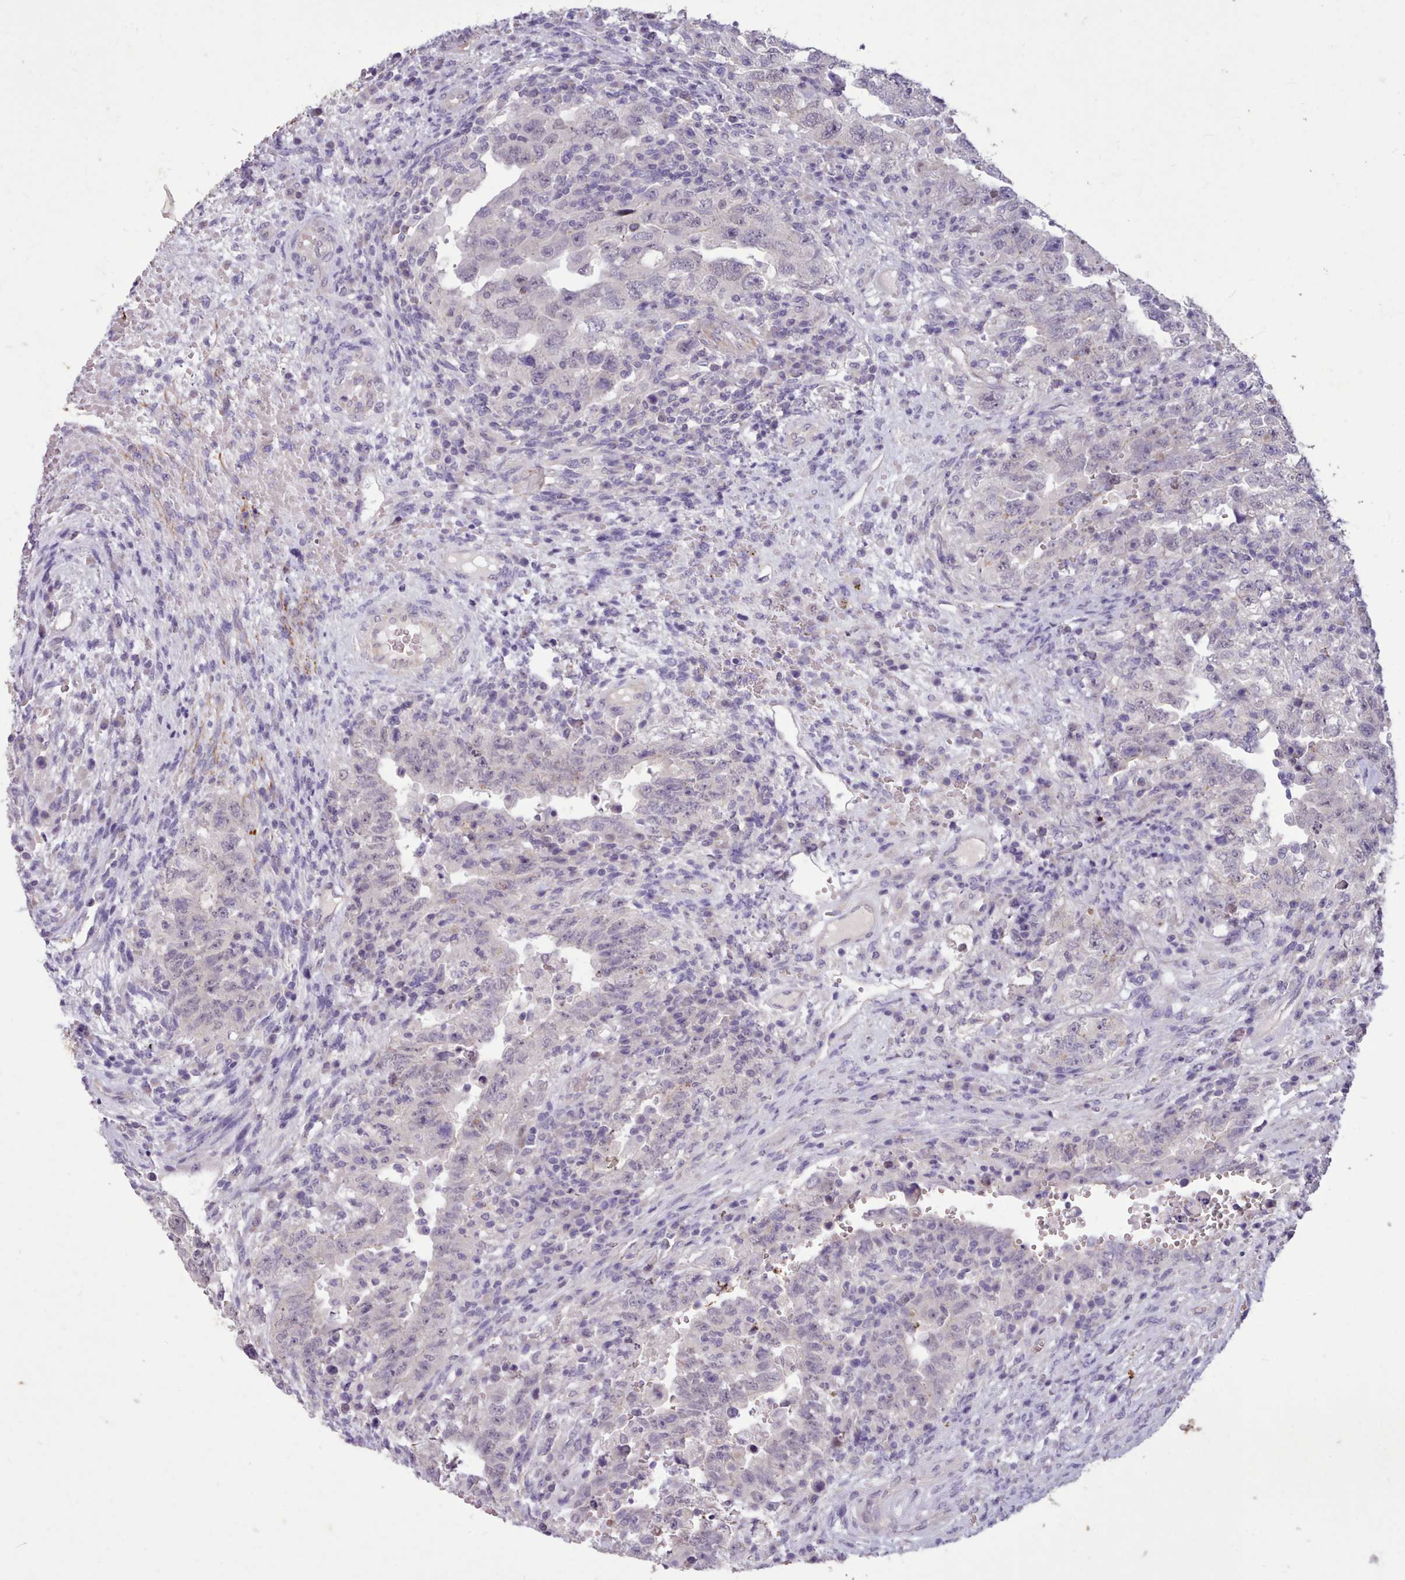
{"staining": {"intensity": "negative", "quantity": "none", "location": "none"}, "tissue": "testis cancer", "cell_type": "Tumor cells", "image_type": "cancer", "snomed": [{"axis": "morphology", "description": "Carcinoma, Embryonal, NOS"}, {"axis": "topography", "description": "Testis"}], "caption": "This is an IHC image of embryonal carcinoma (testis). There is no staining in tumor cells.", "gene": "ZNF607", "patient": {"sex": "male", "age": 26}}